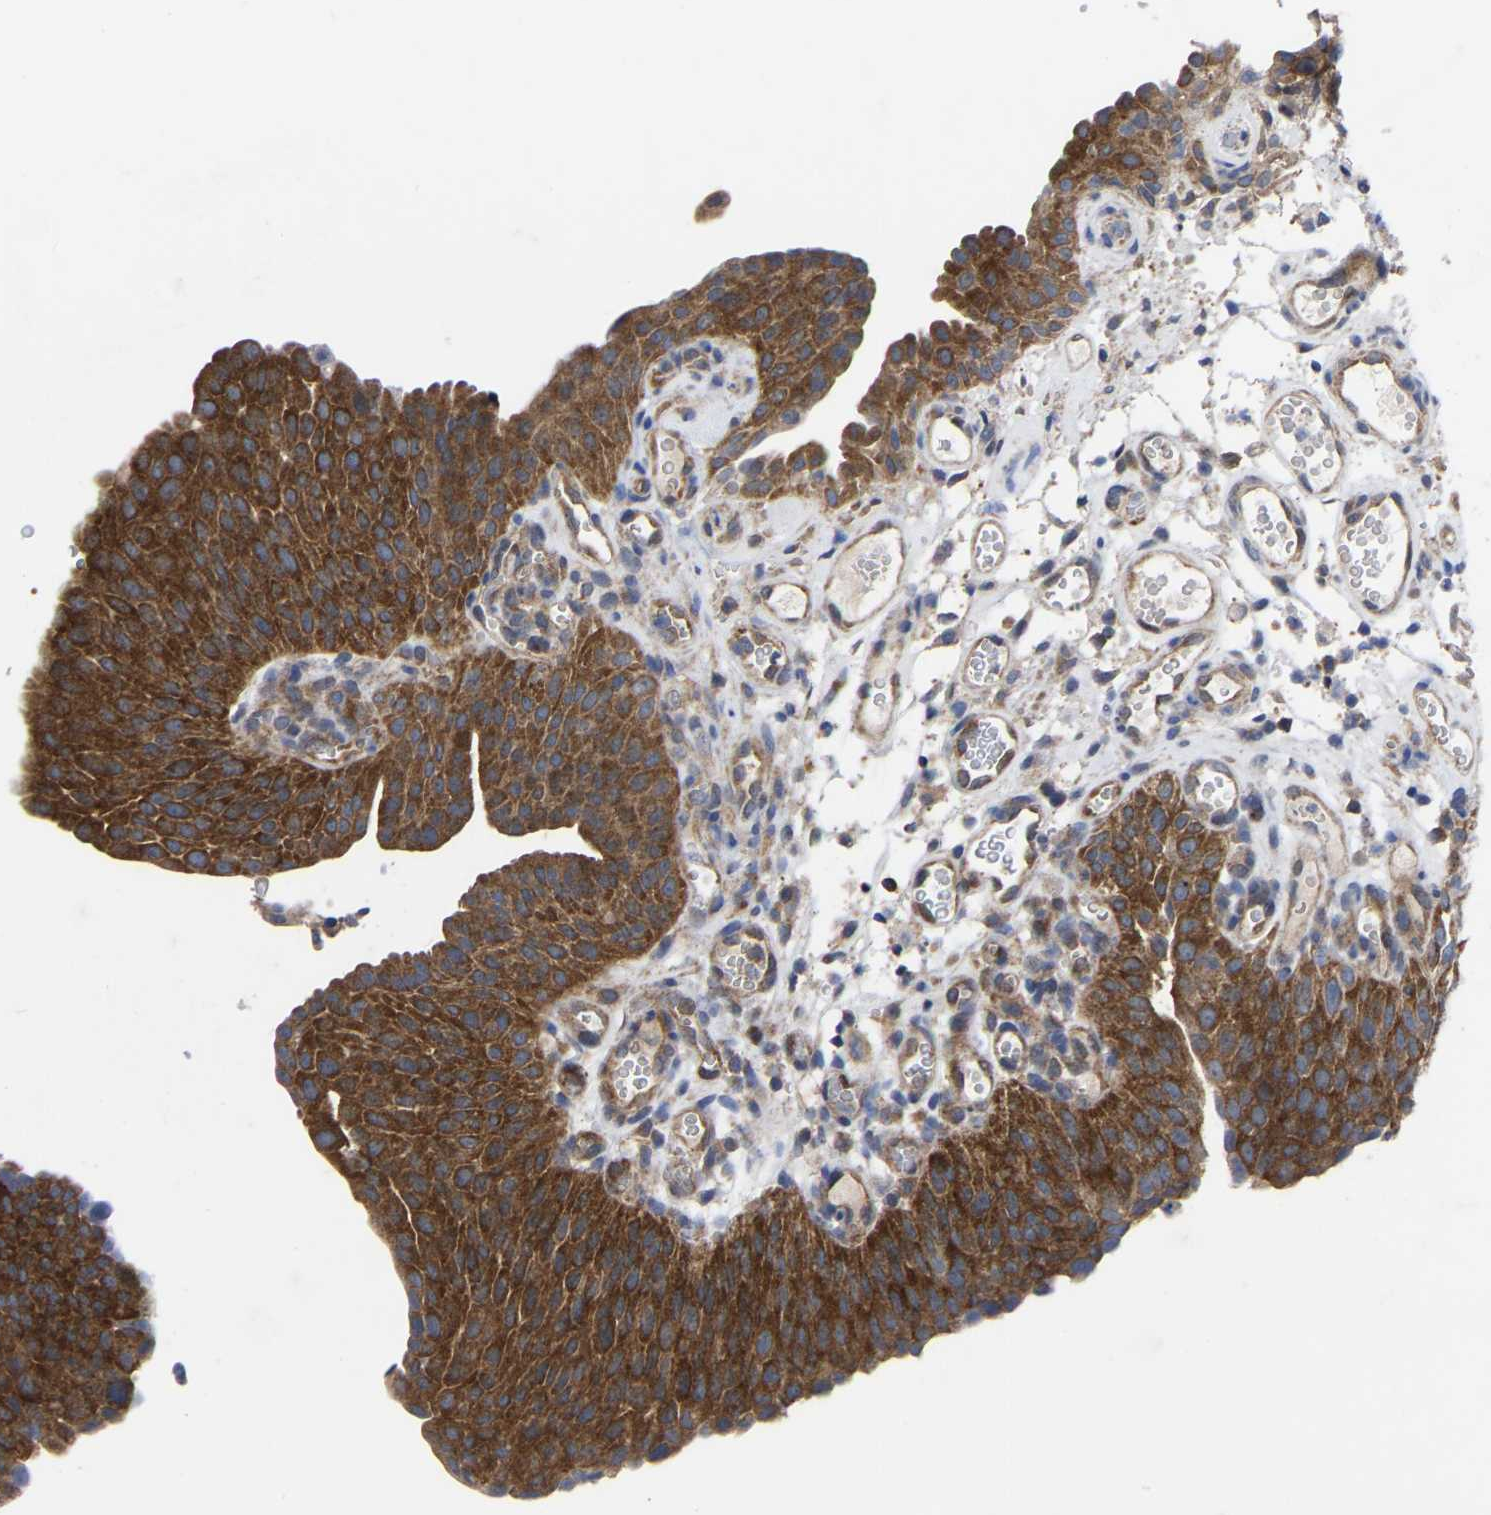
{"staining": {"intensity": "strong", "quantity": "25%-75%", "location": "cytoplasmic/membranous"}, "tissue": "urothelial cancer", "cell_type": "Tumor cells", "image_type": "cancer", "snomed": [{"axis": "morphology", "description": "Urothelial carcinoma, Low grade"}, {"axis": "morphology", "description": "Urothelial carcinoma, High grade"}, {"axis": "topography", "description": "Urinary bladder"}], "caption": "Immunohistochemical staining of urothelial cancer exhibits high levels of strong cytoplasmic/membranous positivity in approximately 25%-75% of tumor cells. (DAB (3,3'-diaminobenzidine) = brown stain, brightfield microscopy at high magnification).", "gene": "TCP1", "patient": {"sex": "male", "age": 35}}